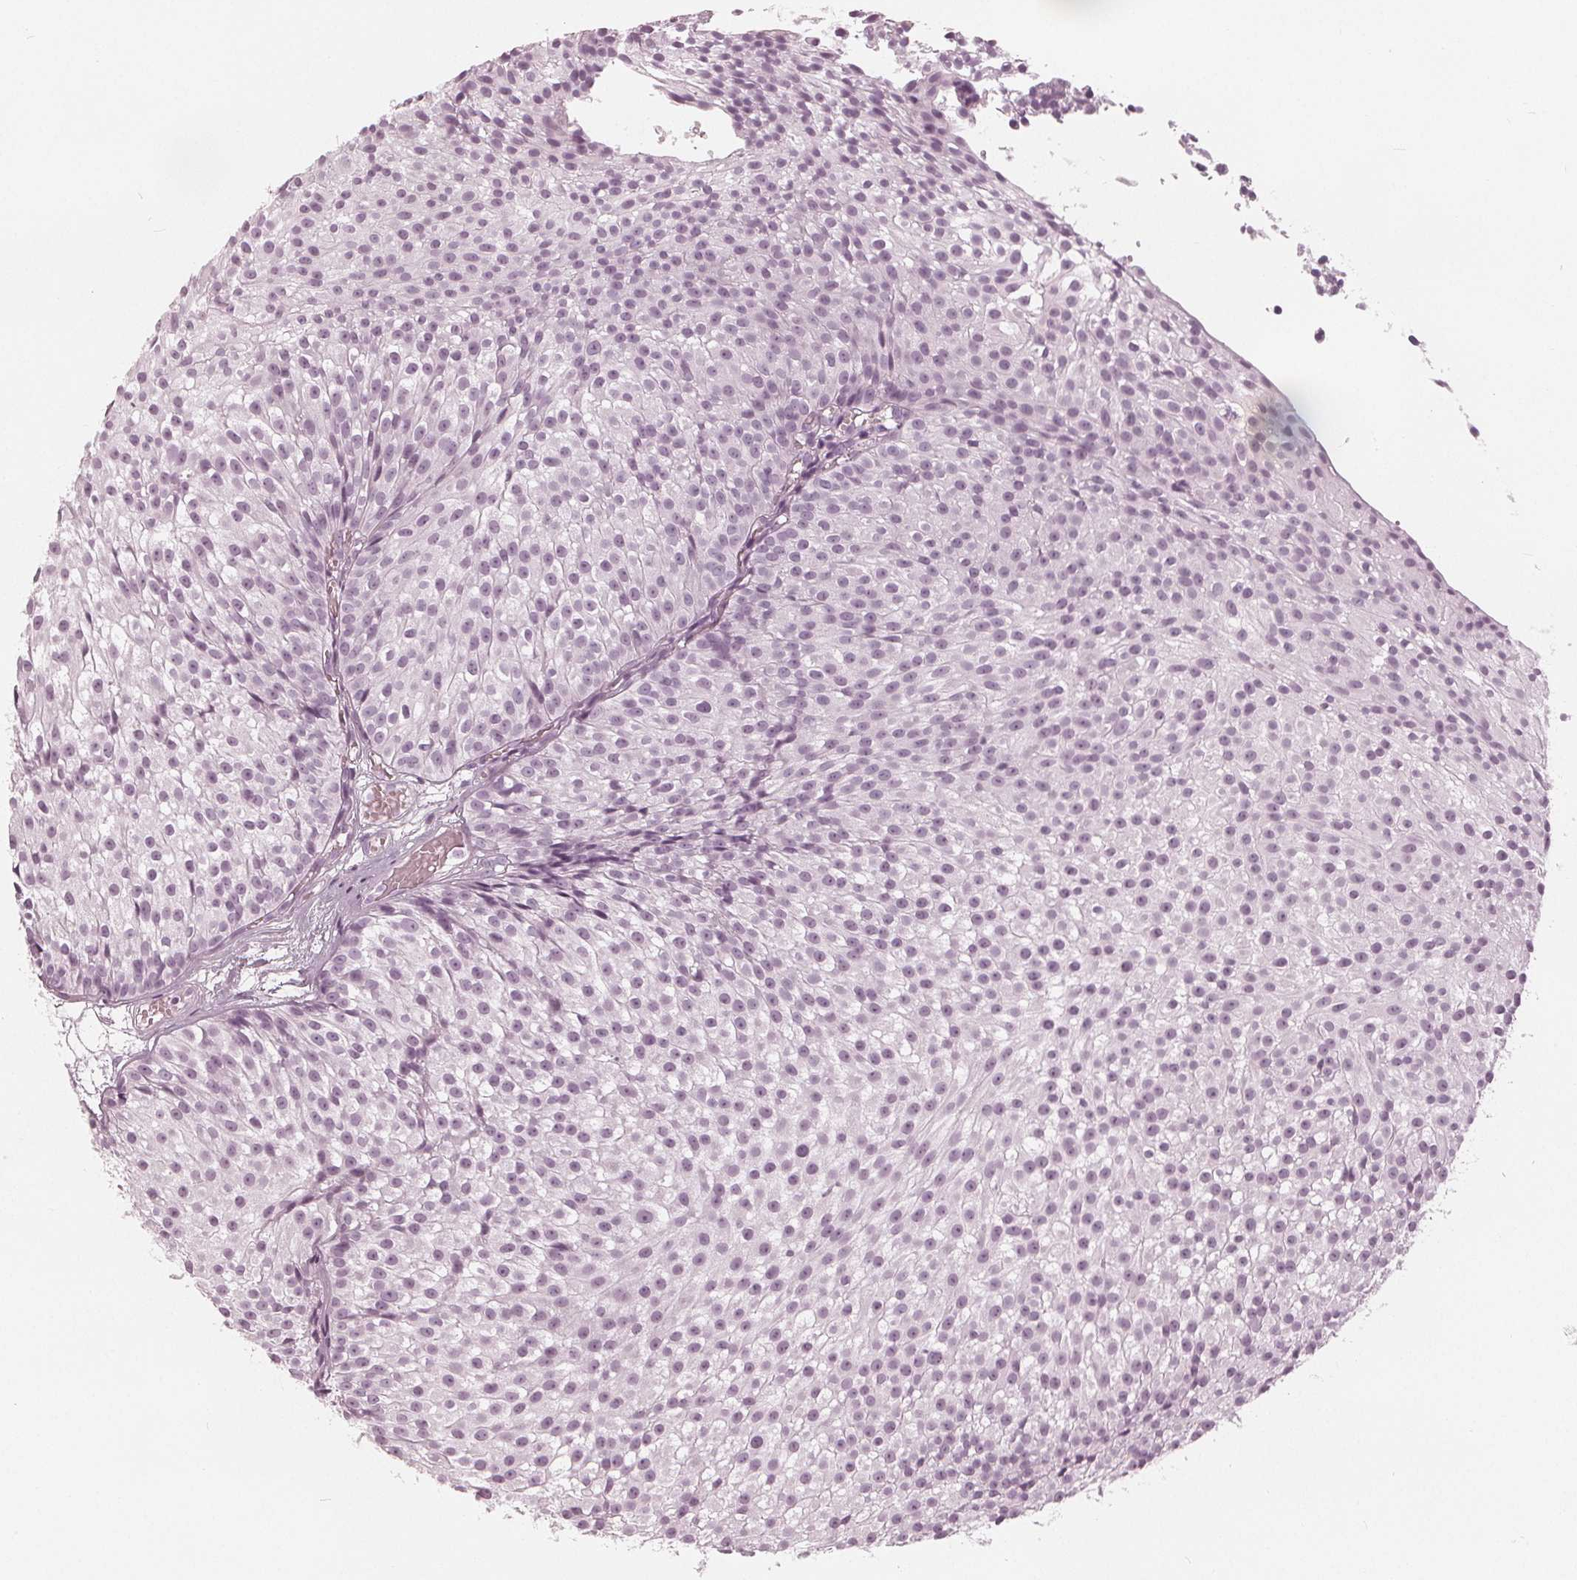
{"staining": {"intensity": "negative", "quantity": "none", "location": "none"}, "tissue": "urothelial cancer", "cell_type": "Tumor cells", "image_type": "cancer", "snomed": [{"axis": "morphology", "description": "Urothelial carcinoma, Low grade"}, {"axis": "topography", "description": "Urinary bladder"}], "caption": "This is an immunohistochemistry (IHC) image of urothelial cancer. There is no positivity in tumor cells.", "gene": "PAEP", "patient": {"sex": "male", "age": 63}}